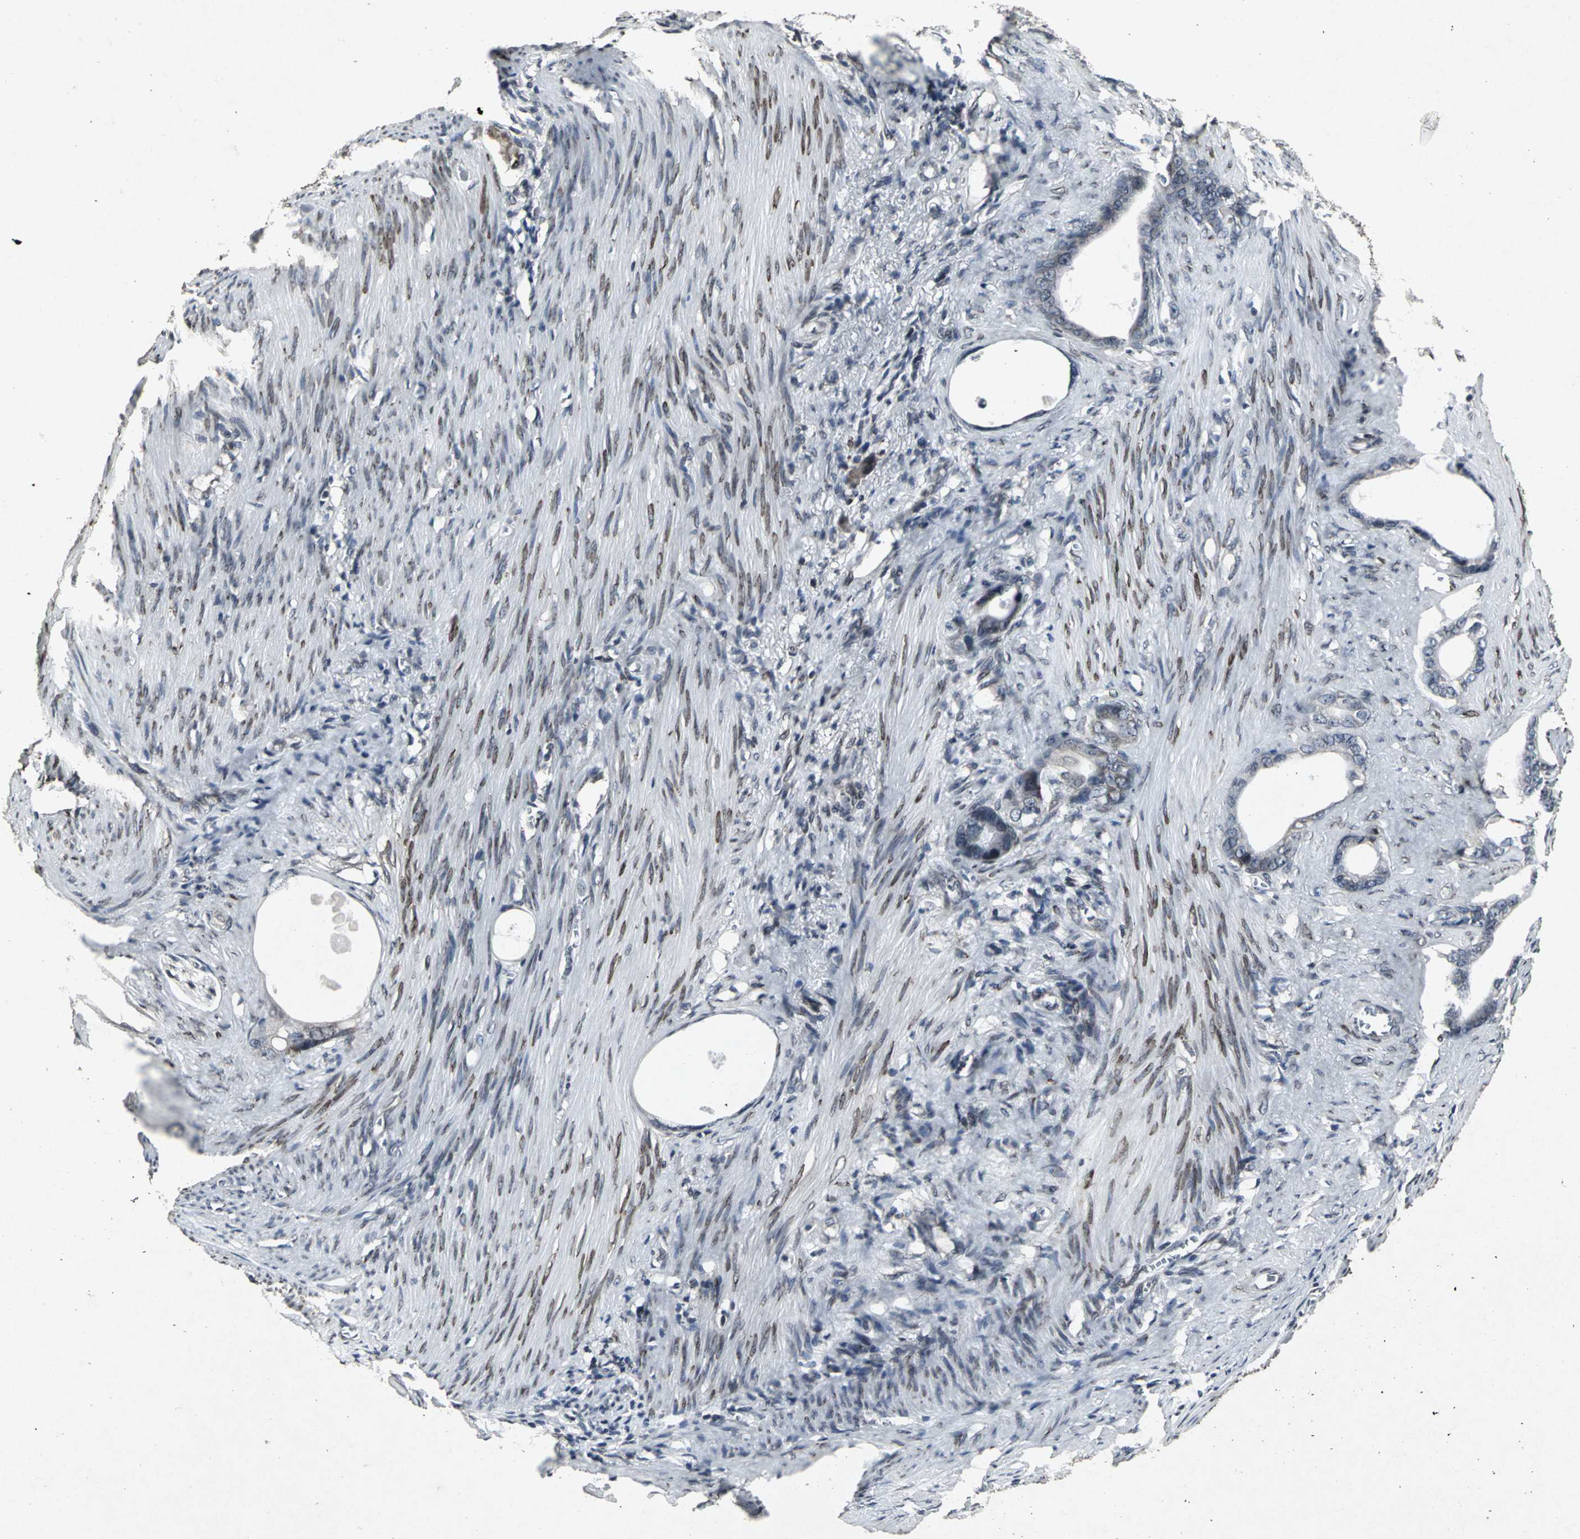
{"staining": {"intensity": "negative", "quantity": "none", "location": "none"}, "tissue": "stomach cancer", "cell_type": "Tumor cells", "image_type": "cancer", "snomed": [{"axis": "morphology", "description": "Adenocarcinoma, NOS"}, {"axis": "topography", "description": "Stomach"}], "caption": "This is an IHC micrograph of human stomach cancer. There is no positivity in tumor cells.", "gene": "SH2B3", "patient": {"sex": "female", "age": 75}}